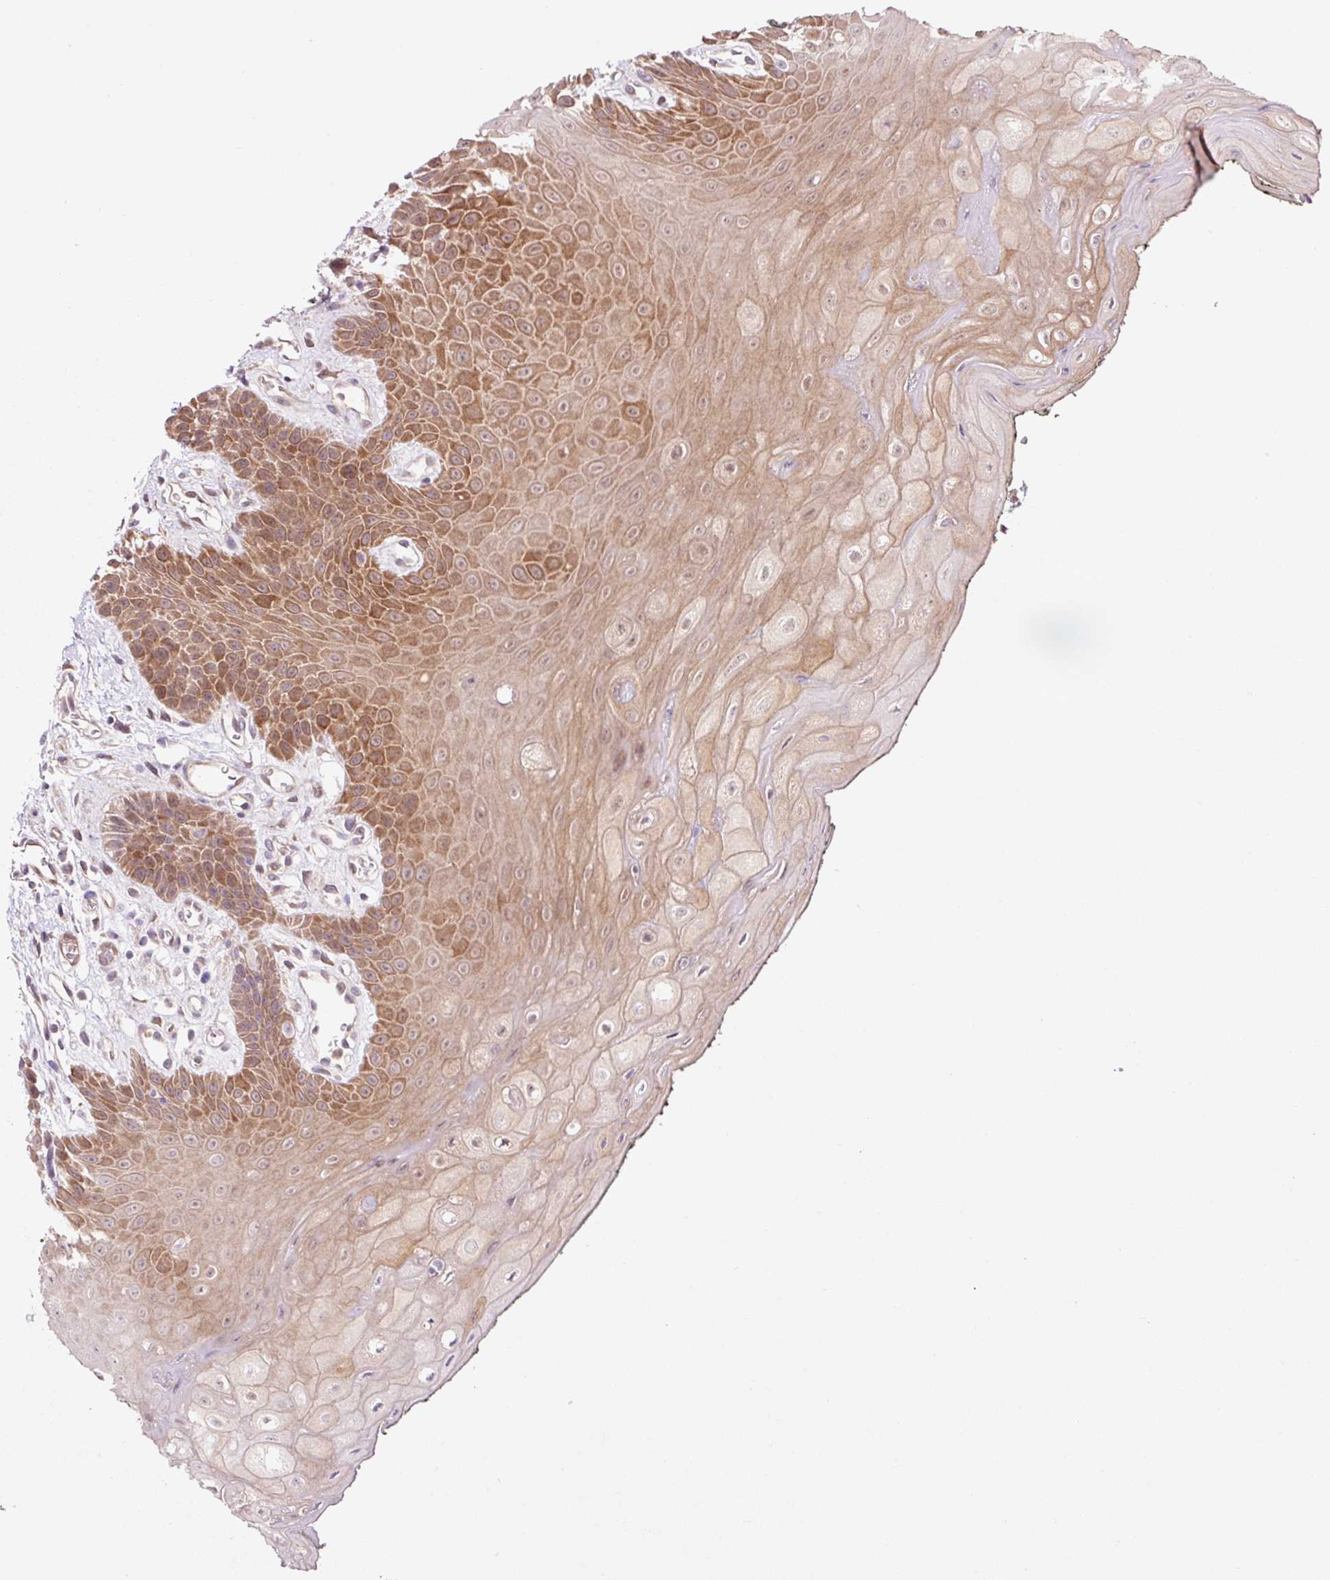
{"staining": {"intensity": "moderate", "quantity": ">75%", "location": "cytoplasmic/membranous"}, "tissue": "oral mucosa", "cell_type": "Squamous epithelial cells", "image_type": "normal", "snomed": [{"axis": "morphology", "description": "Normal tissue, NOS"}, {"axis": "topography", "description": "Oral tissue"}, {"axis": "topography", "description": "Tounge, NOS"}], "caption": "A medium amount of moderate cytoplasmic/membranous expression is present in approximately >75% of squamous epithelial cells in benign oral mucosa.", "gene": "FBXL14", "patient": {"sex": "female", "age": 59}}